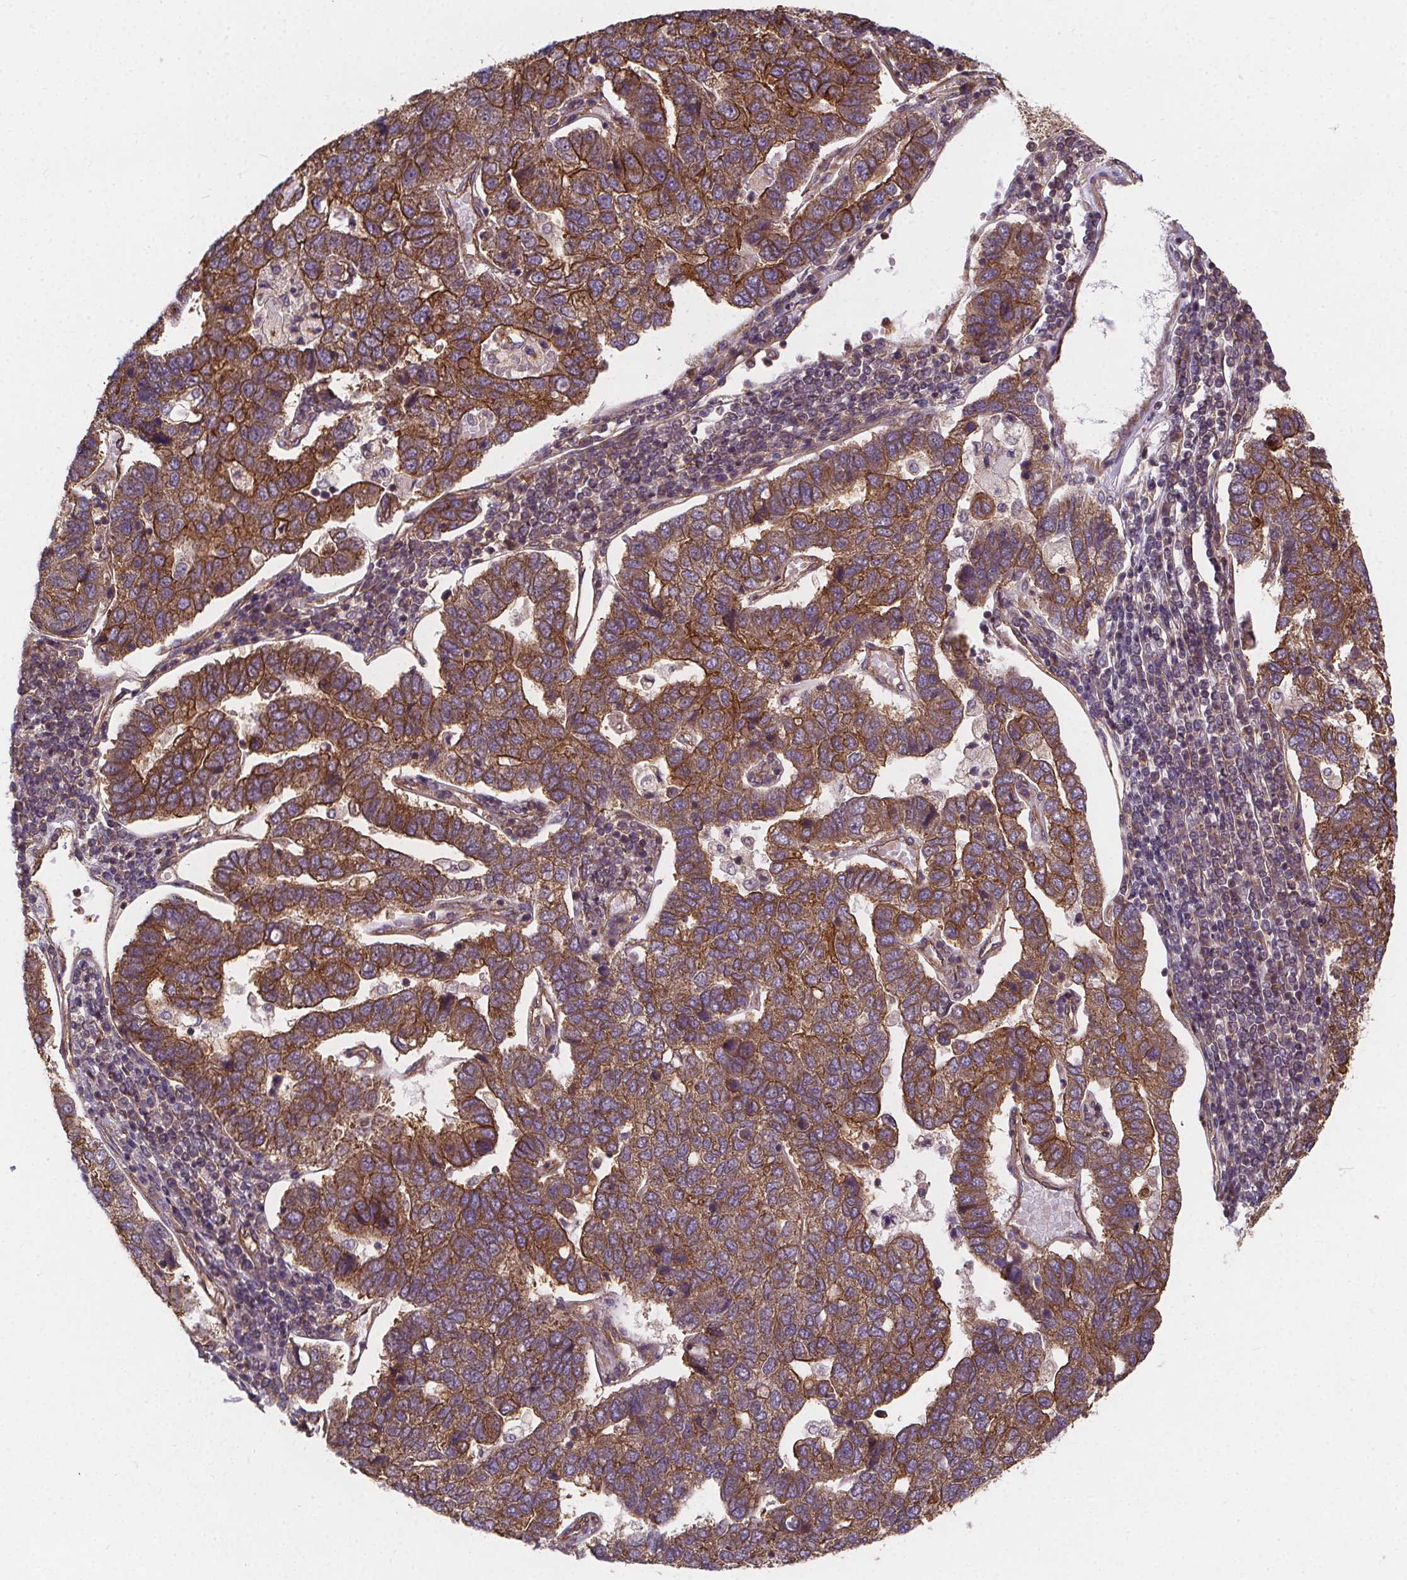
{"staining": {"intensity": "strong", "quantity": ">75%", "location": "cytoplasmic/membranous"}, "tissue": "pancreatic cancer", "cell_type": "Tumor cells", "image_type": "cancer", "snomed": [{"axis": "morphology", "description": "Adenocarcinoma, NOS"}, {"axis": "topography", "description": "Pancreas"}], "caption": "Pancreatic adenocarcinoma stained with DAB (3,3'-diaminobenzidine) immunohistochemistry shows high levels of strong cytoplasmic/membranous expression in approximately >75% of tumor cells. The staining was performed using DAB (3,3'-diaminobenzidine) to visualize the protein expression in brown, while the nuclei were stained in blue with hematoxylin (Magnification: 20x).", "gene": "CLINT1", "patient": {"sex": "female", "age": 61}}